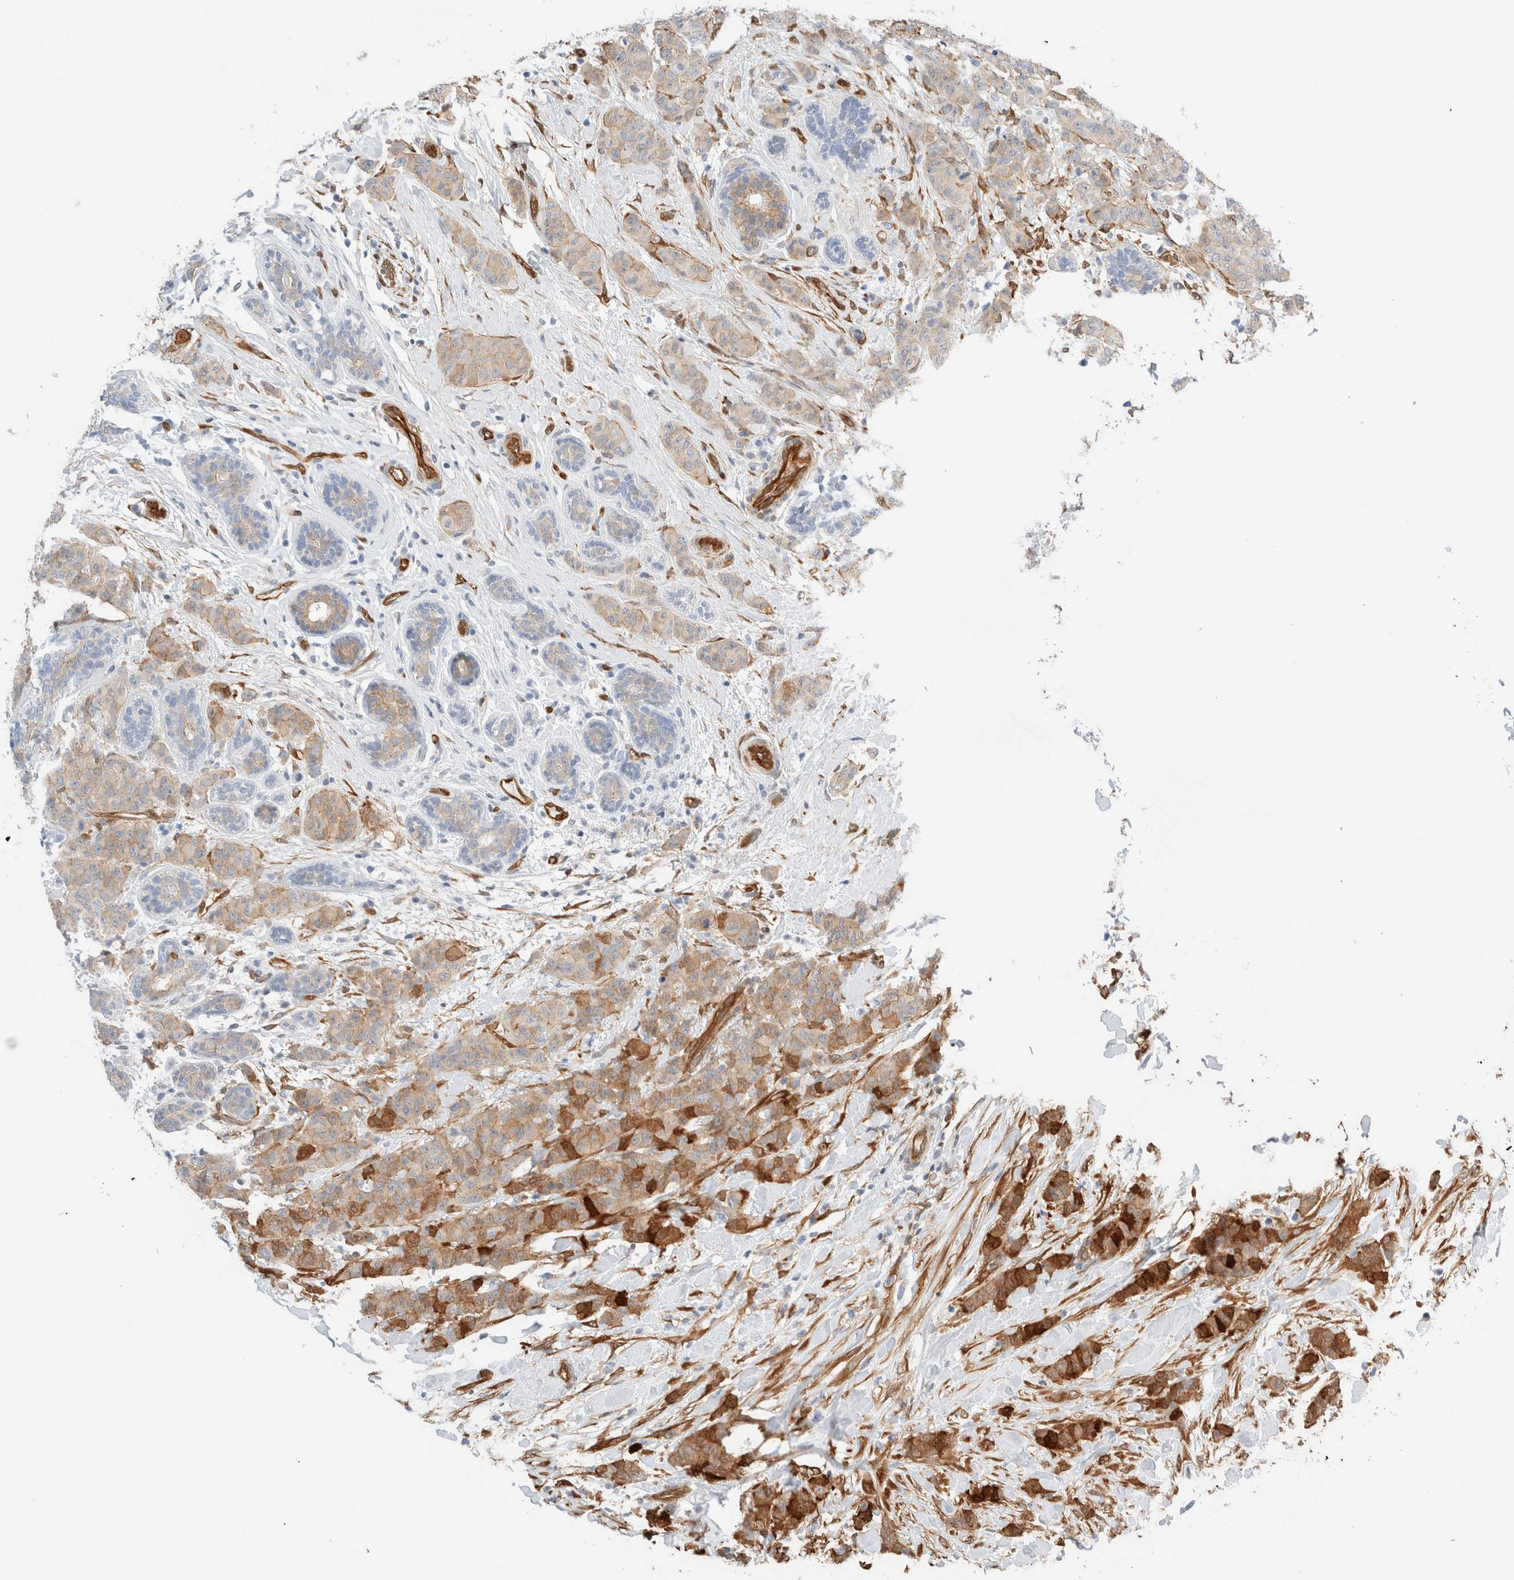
{"staining": {"intensity": "strong", "quantity": "<25%", "location": "cytoplasmic/membranous"}, "tissue": "breast cancer", "cell_type": "Tumor cells", "image_type": "cancer", "snomed": [{"axis": "morphology", "description": "Normal tissue, NOS"}, {"axis": "morphology", "description": "Duct carcinoma"}, {"axis": "topography", "description": "Breast"}], "caption": "Protein expression analysis of human breast cancer (intraductal carcinoma) reveals strong cytoplasmic/membranous staining in about <25% of tumor cells.", "gene": "LMCD1", "patient": {"sex": "female", "age": 40}}